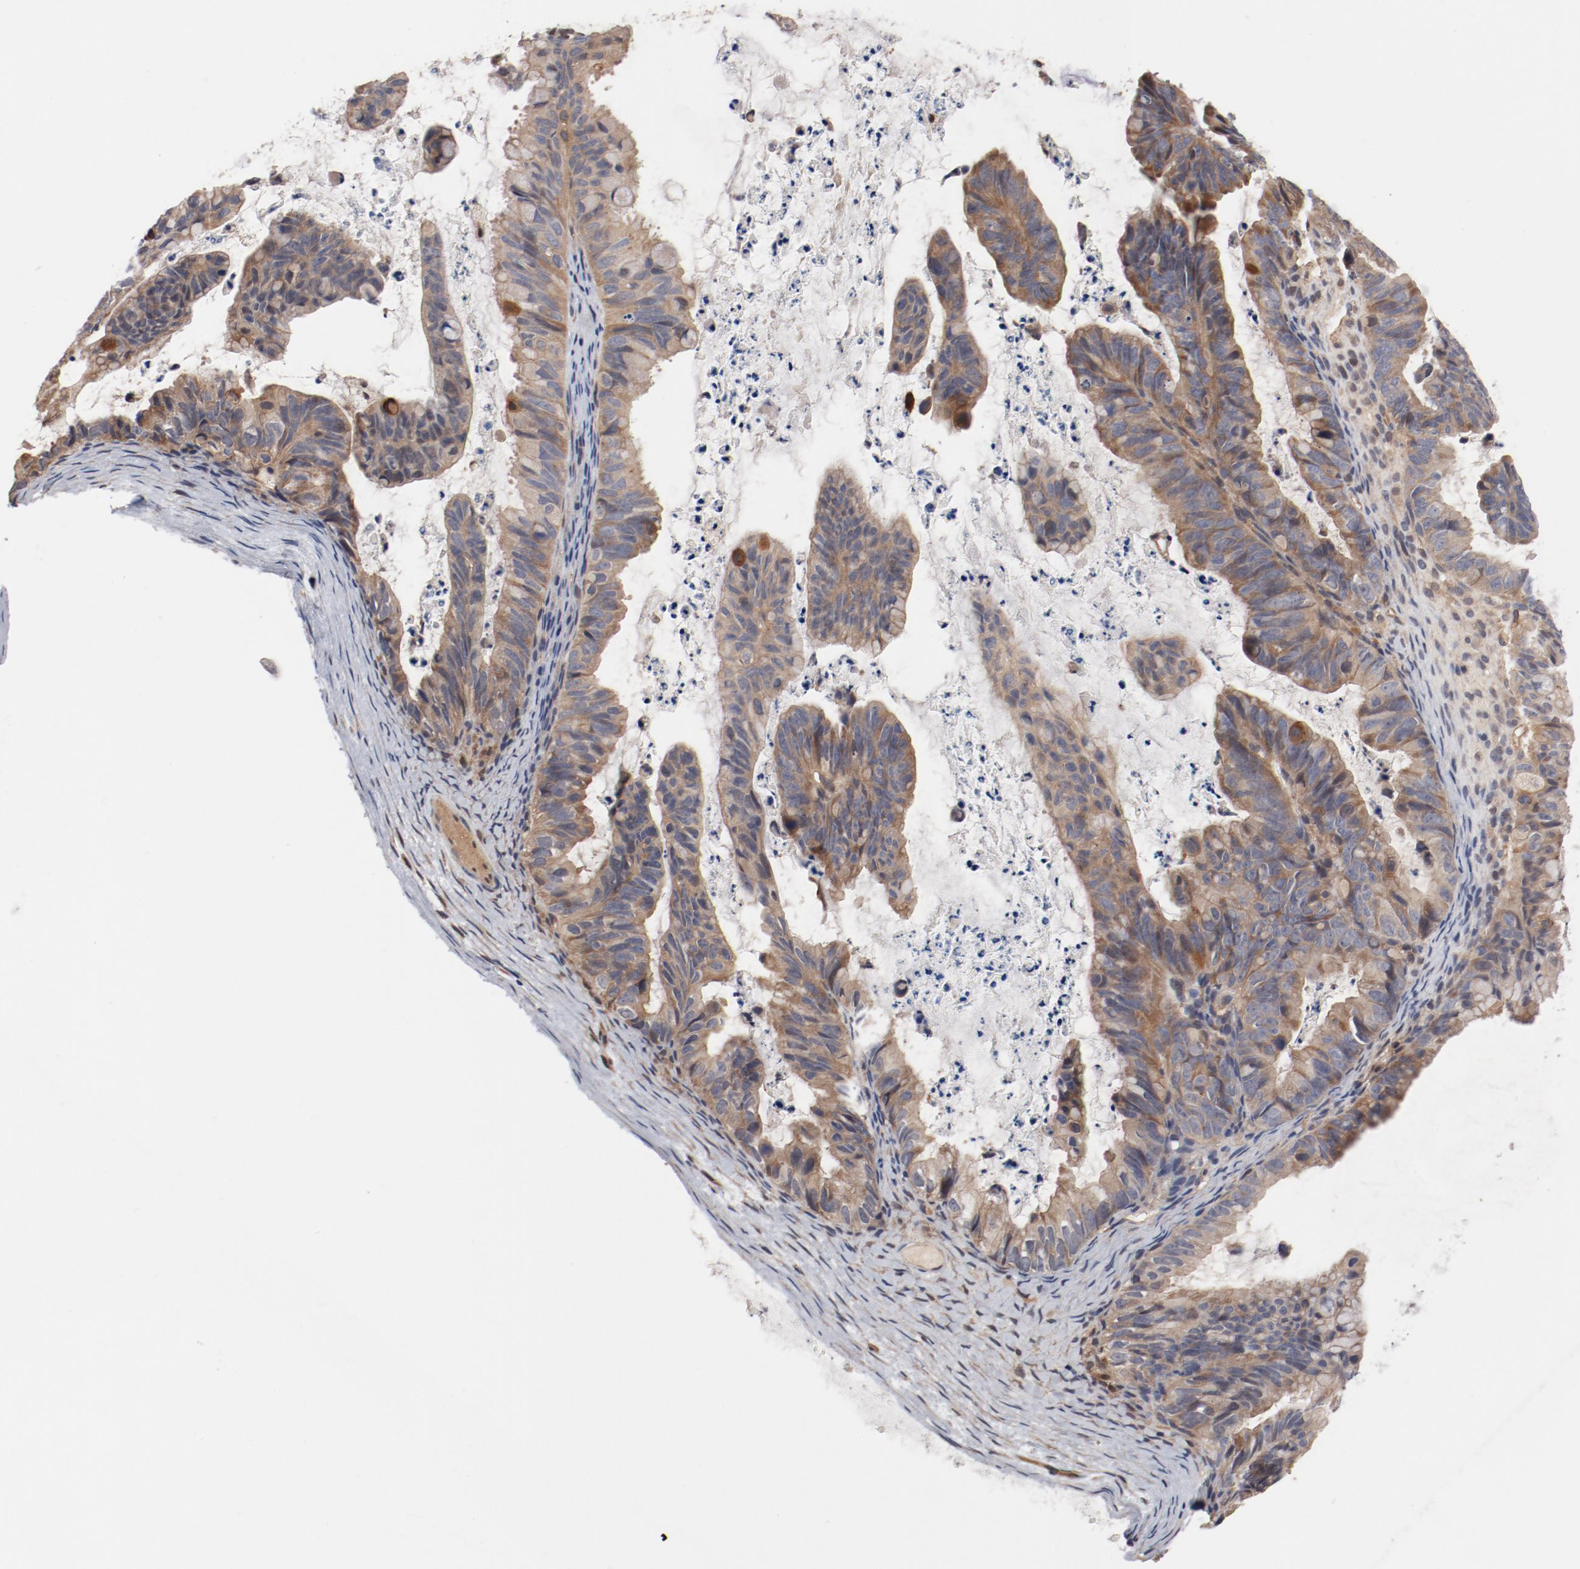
{"staining": {"intensity": "weak", "quantity": ">75%", "location": "cytoplasmic/membranous"}, "tissue": "ovarian cancer", "cell_type": "Tumor cells", "image_type": "cancer", "snomed": [{"axis": "morphology", "description": "Cystadenocarcinoma, mucinous, NOS"}, {"axis": "topography", "description": "Ovary"}], "caption": "Tumor cells reveal weak cytoplasmic/membranous positivity in about >75% of cells in ovarian mucinous cystadenocarcinoma.", "gene": "PITPNM2", "patient": {"sex": "female", "age": 36}}